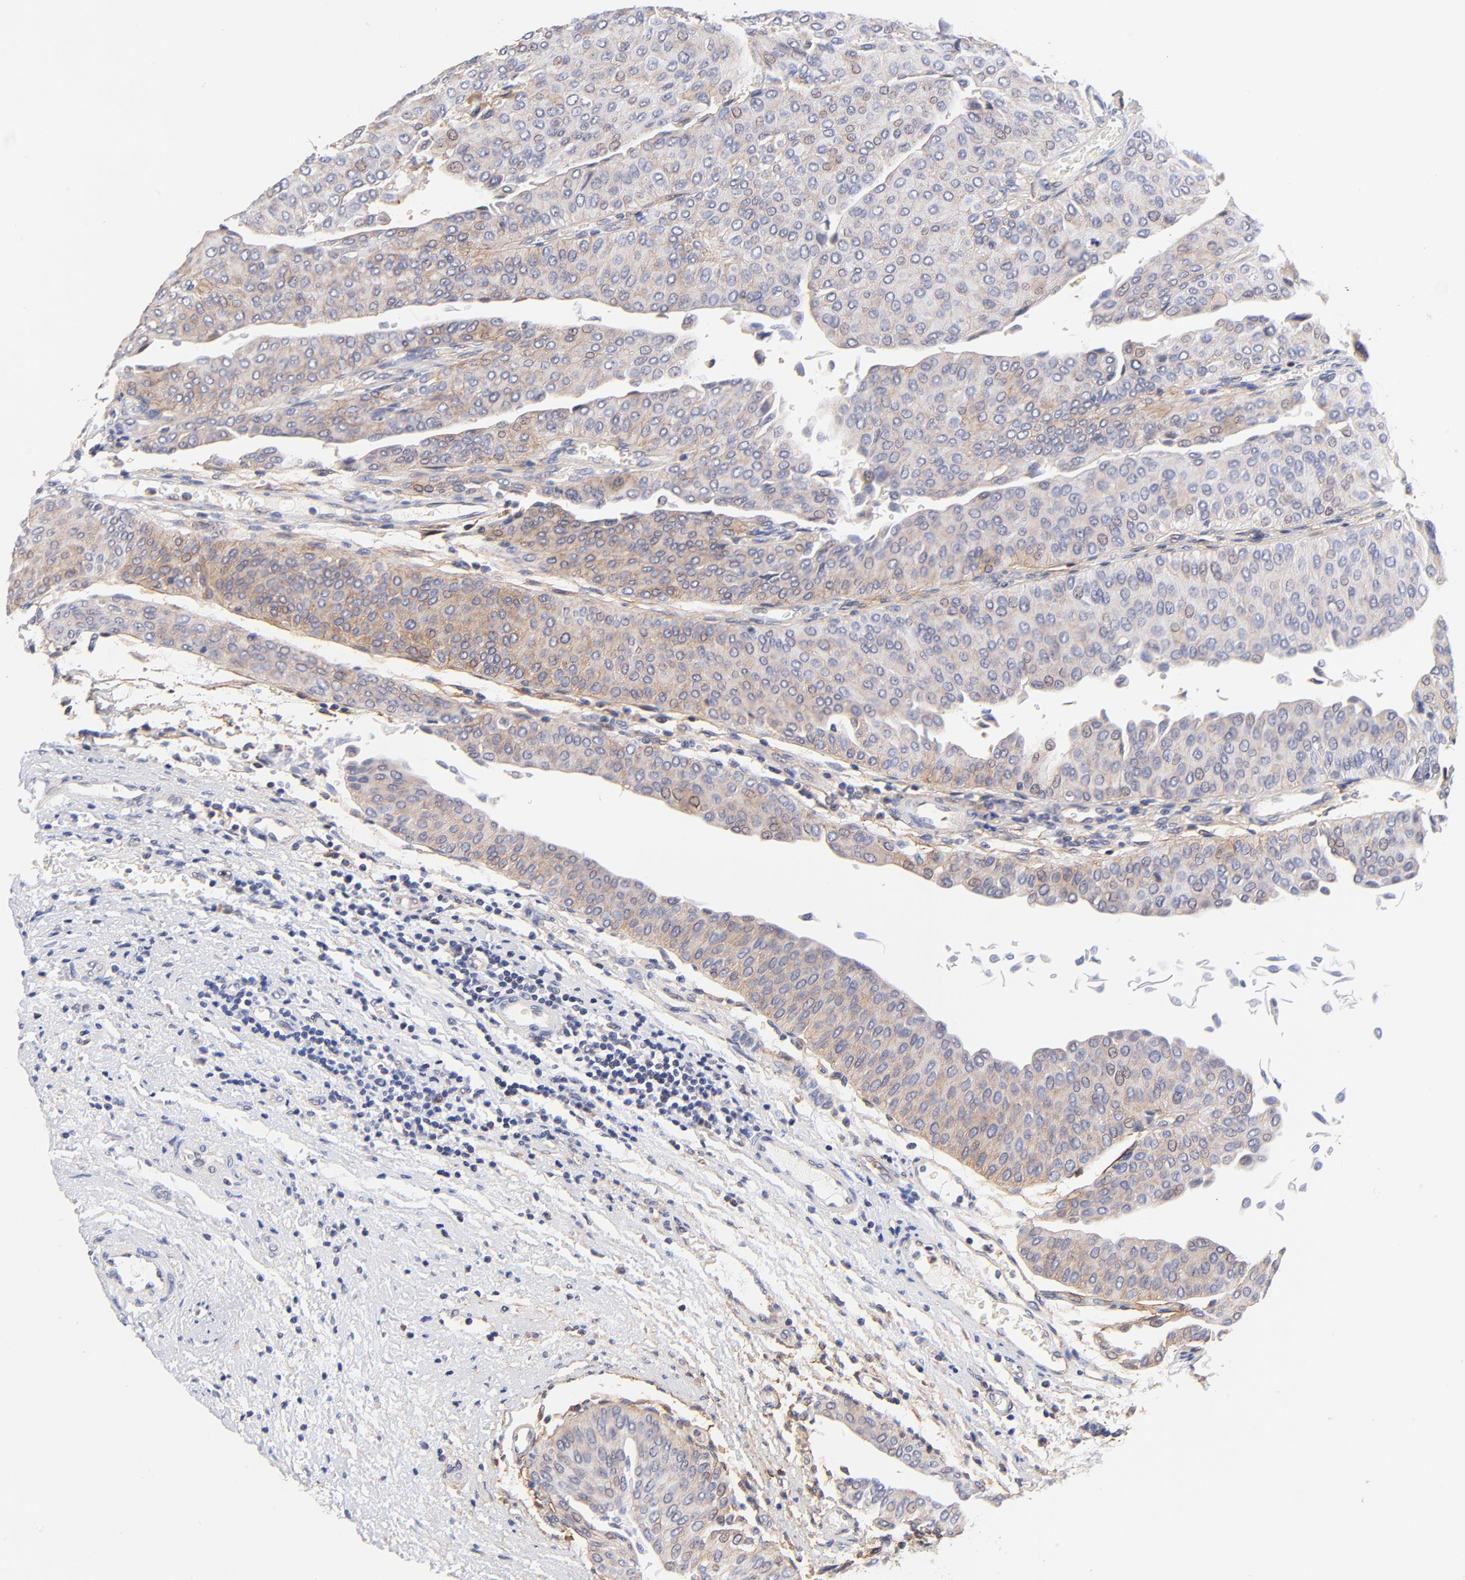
{"staining": {"intensity": "weak", "quantity": "25%-75%", "location": "cytoplasmic/membranous"}, "tissue": "urothelial cancer", "cell_type": "Tumor cells", "image_type": "cancer", "snomed": [{"axis": "morphology", "description": "Urothelial carcinoma, Low grade"}, {"axis": "topography", "description": "Urinary bladder"}], "caption": "About 25%-75% of tumor cells in human low-grade urothelial carcinoma demonstrate weak cytoplasmic/membranous protein staining as visualized by brown immunohistochemical staining.", "gene": "PTK7", "patient": {"sex": "male", "age": 64}}